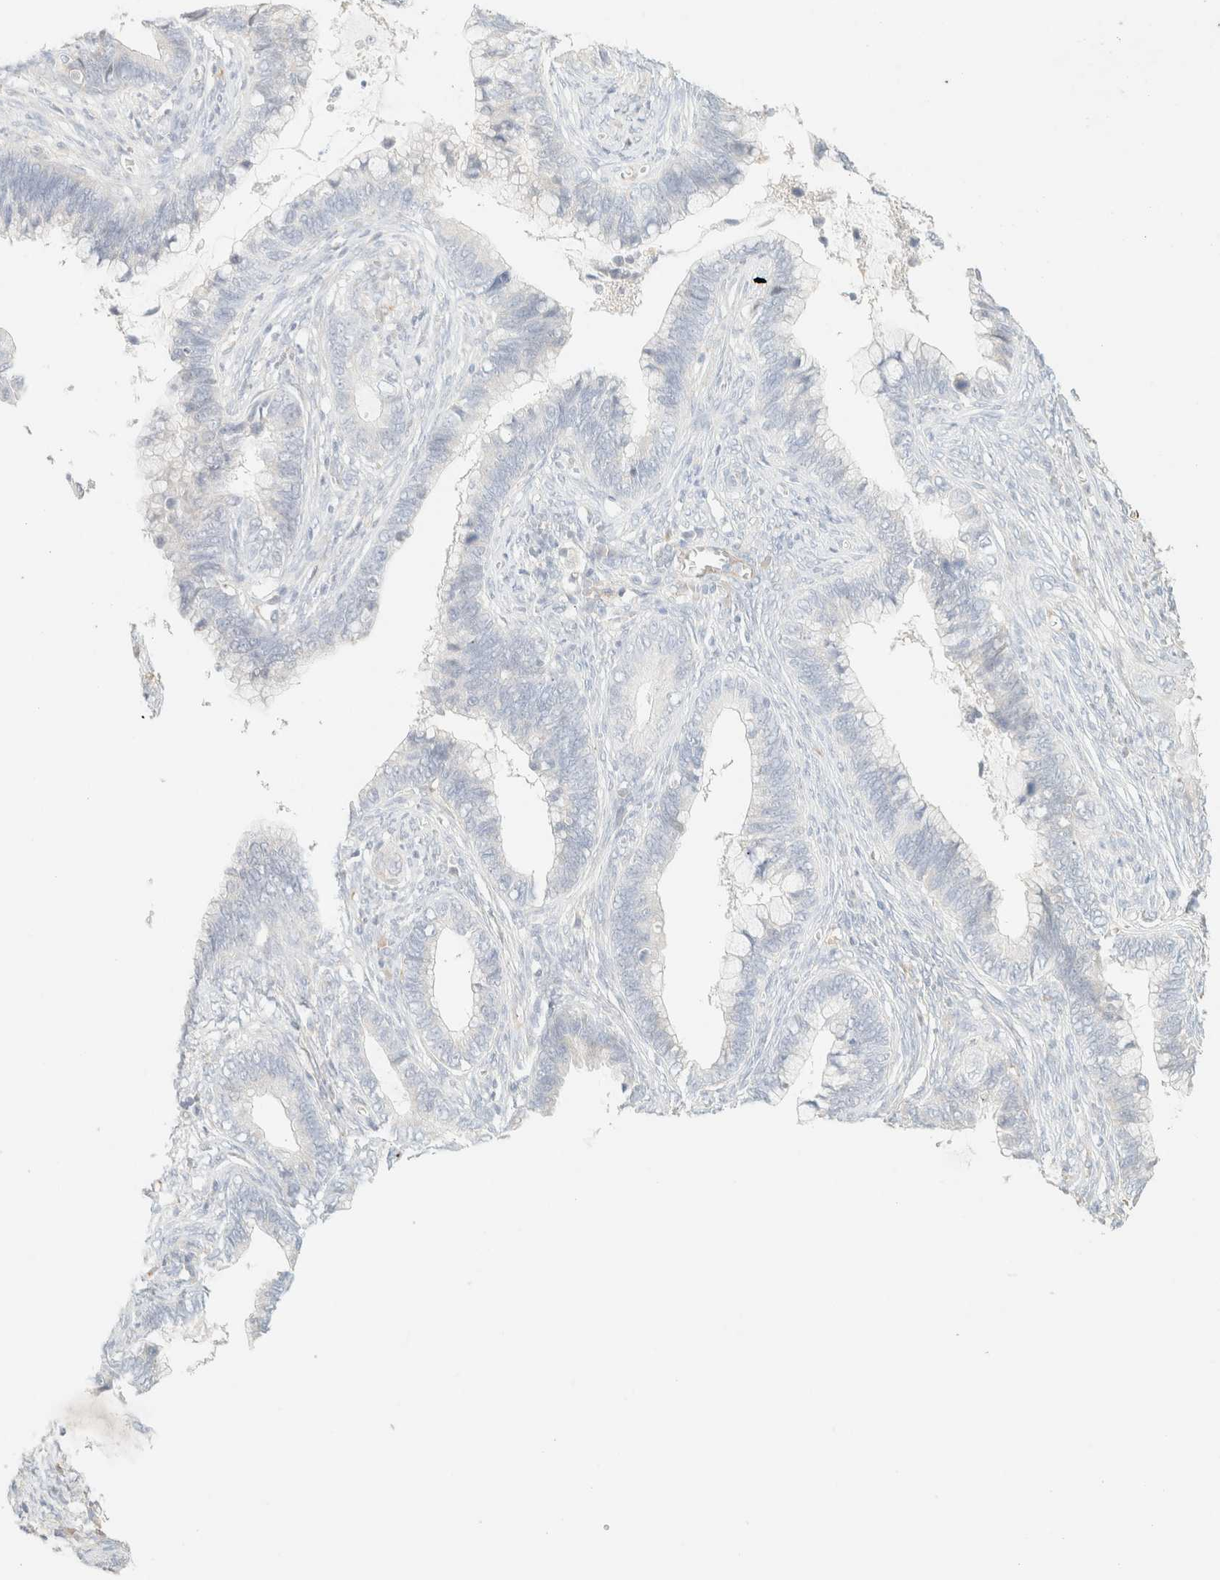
{"staining": {"intensity": "negative", "quantity": "none", "location": "none"}, "tissue": "cervical cancer", "cell_type": "Tumor cells", "image_type": "cancer", "snomed": [{"axis": "morphology", "description": "Adenocarcinoma, NOS"}, {"axis": "topography", "description": "Cervix"}], "caption": "The image displays no significant positivity in tumor cells of cervical cancer.", "gene": "SPARCL1", "patient": {"sex": "female", "age": 44}}